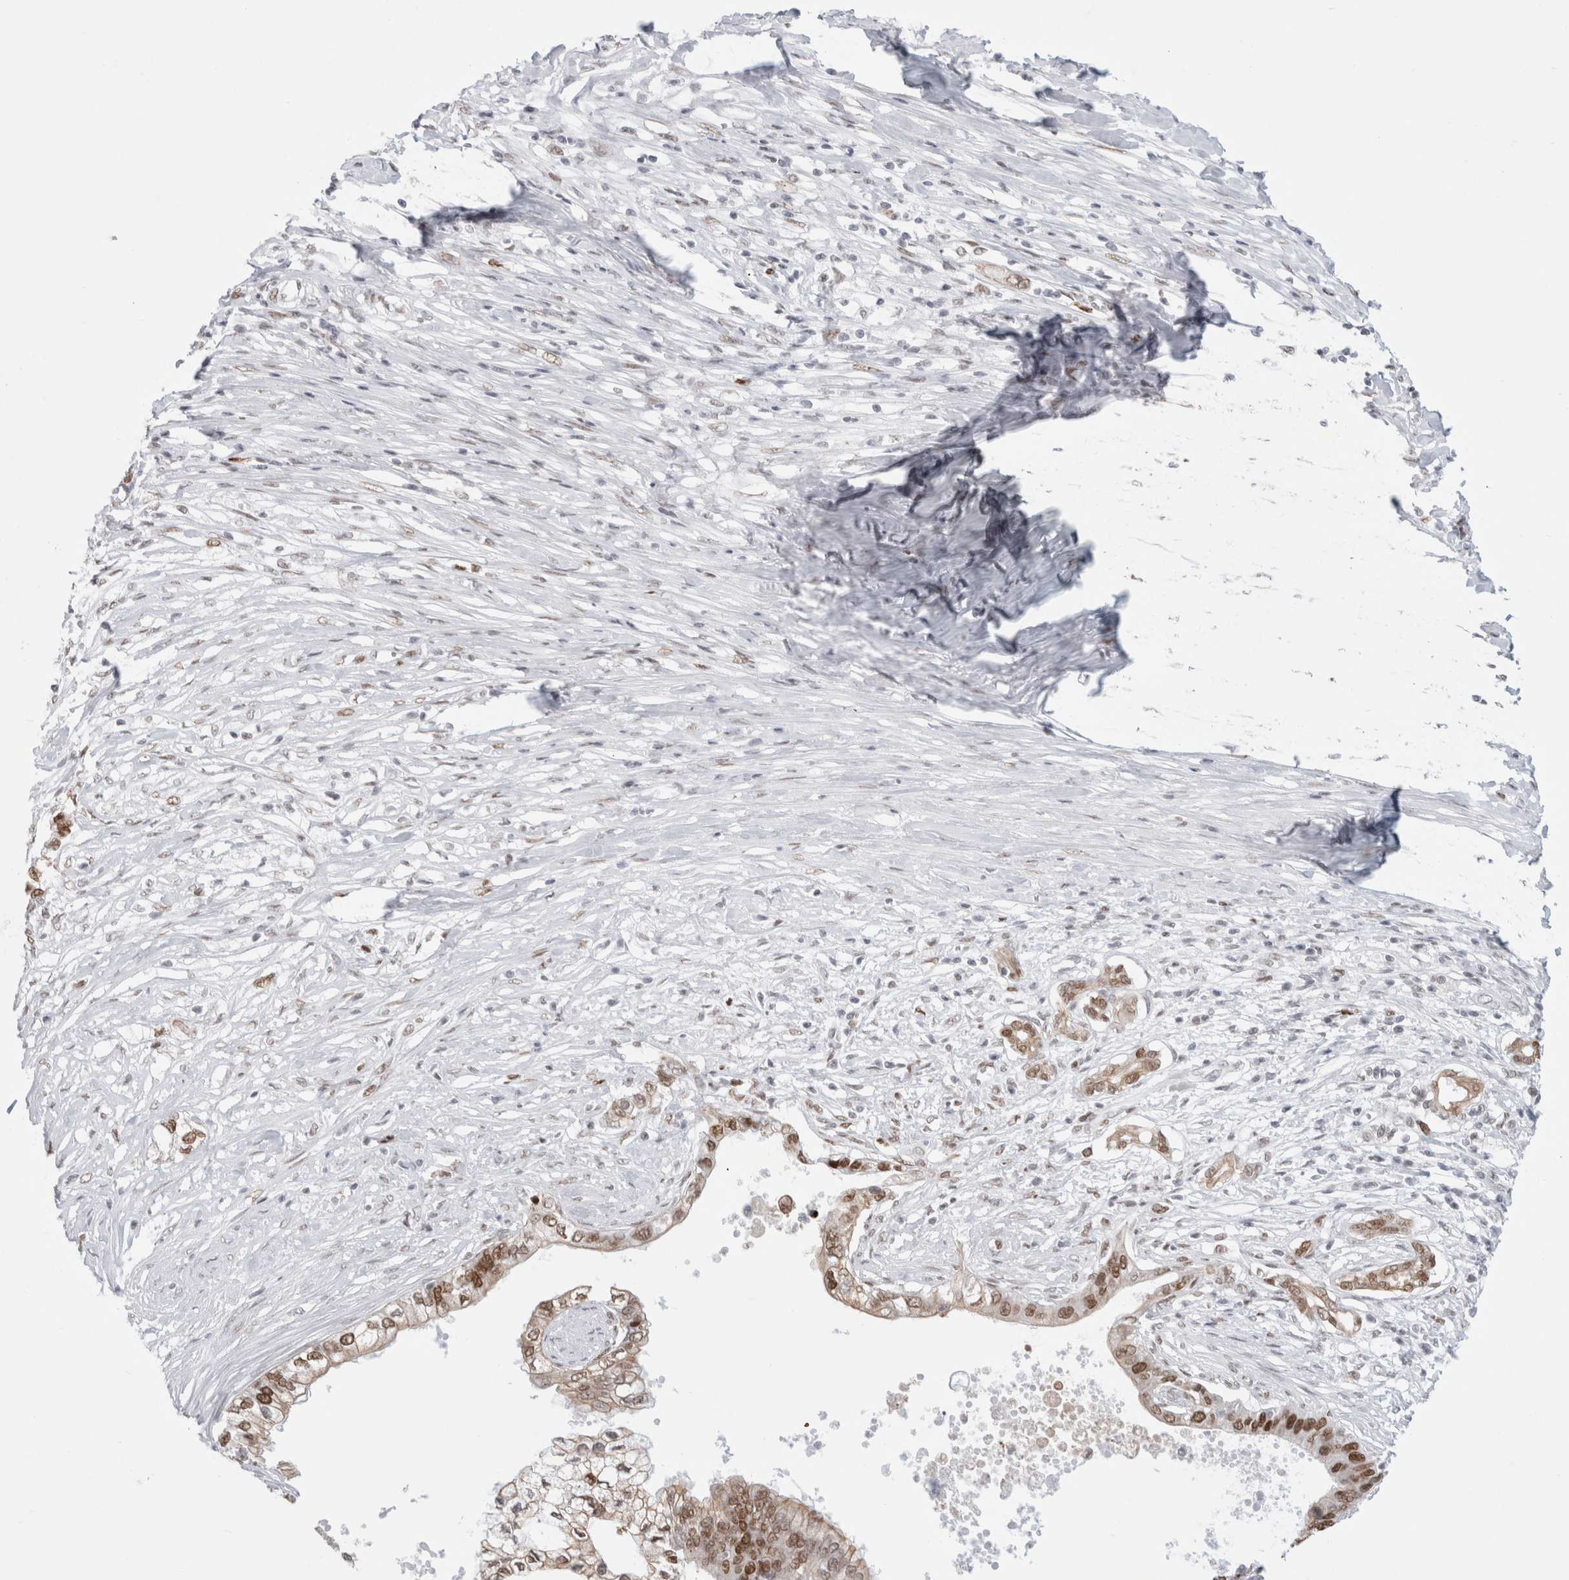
{"staining": {"intensity": "moderate", "quantity": ">75%", "location": "nuclear"}, "tissue": "pancreatic cancer", "cell_type": "Tumor cells", "image_type": "cancer", "snomed": [{"axis": "morphology", "description": "Normal tissue, NOS"}, {"axis": "morphology", "description": "Adenocarcinoma, NOS"}, {"axis": "topography", "description": "Pancreas"}, {"axis": "topography", "description": "Peripheral nerve tissue"}], "caption": "Moderate nuclear positivity is appreciated in about >75% of tumor cells in pancreatic cancer (adenocarcinoma).", "gene": "SMARCC1", "patient": {"sex": "male", "age": 59}}